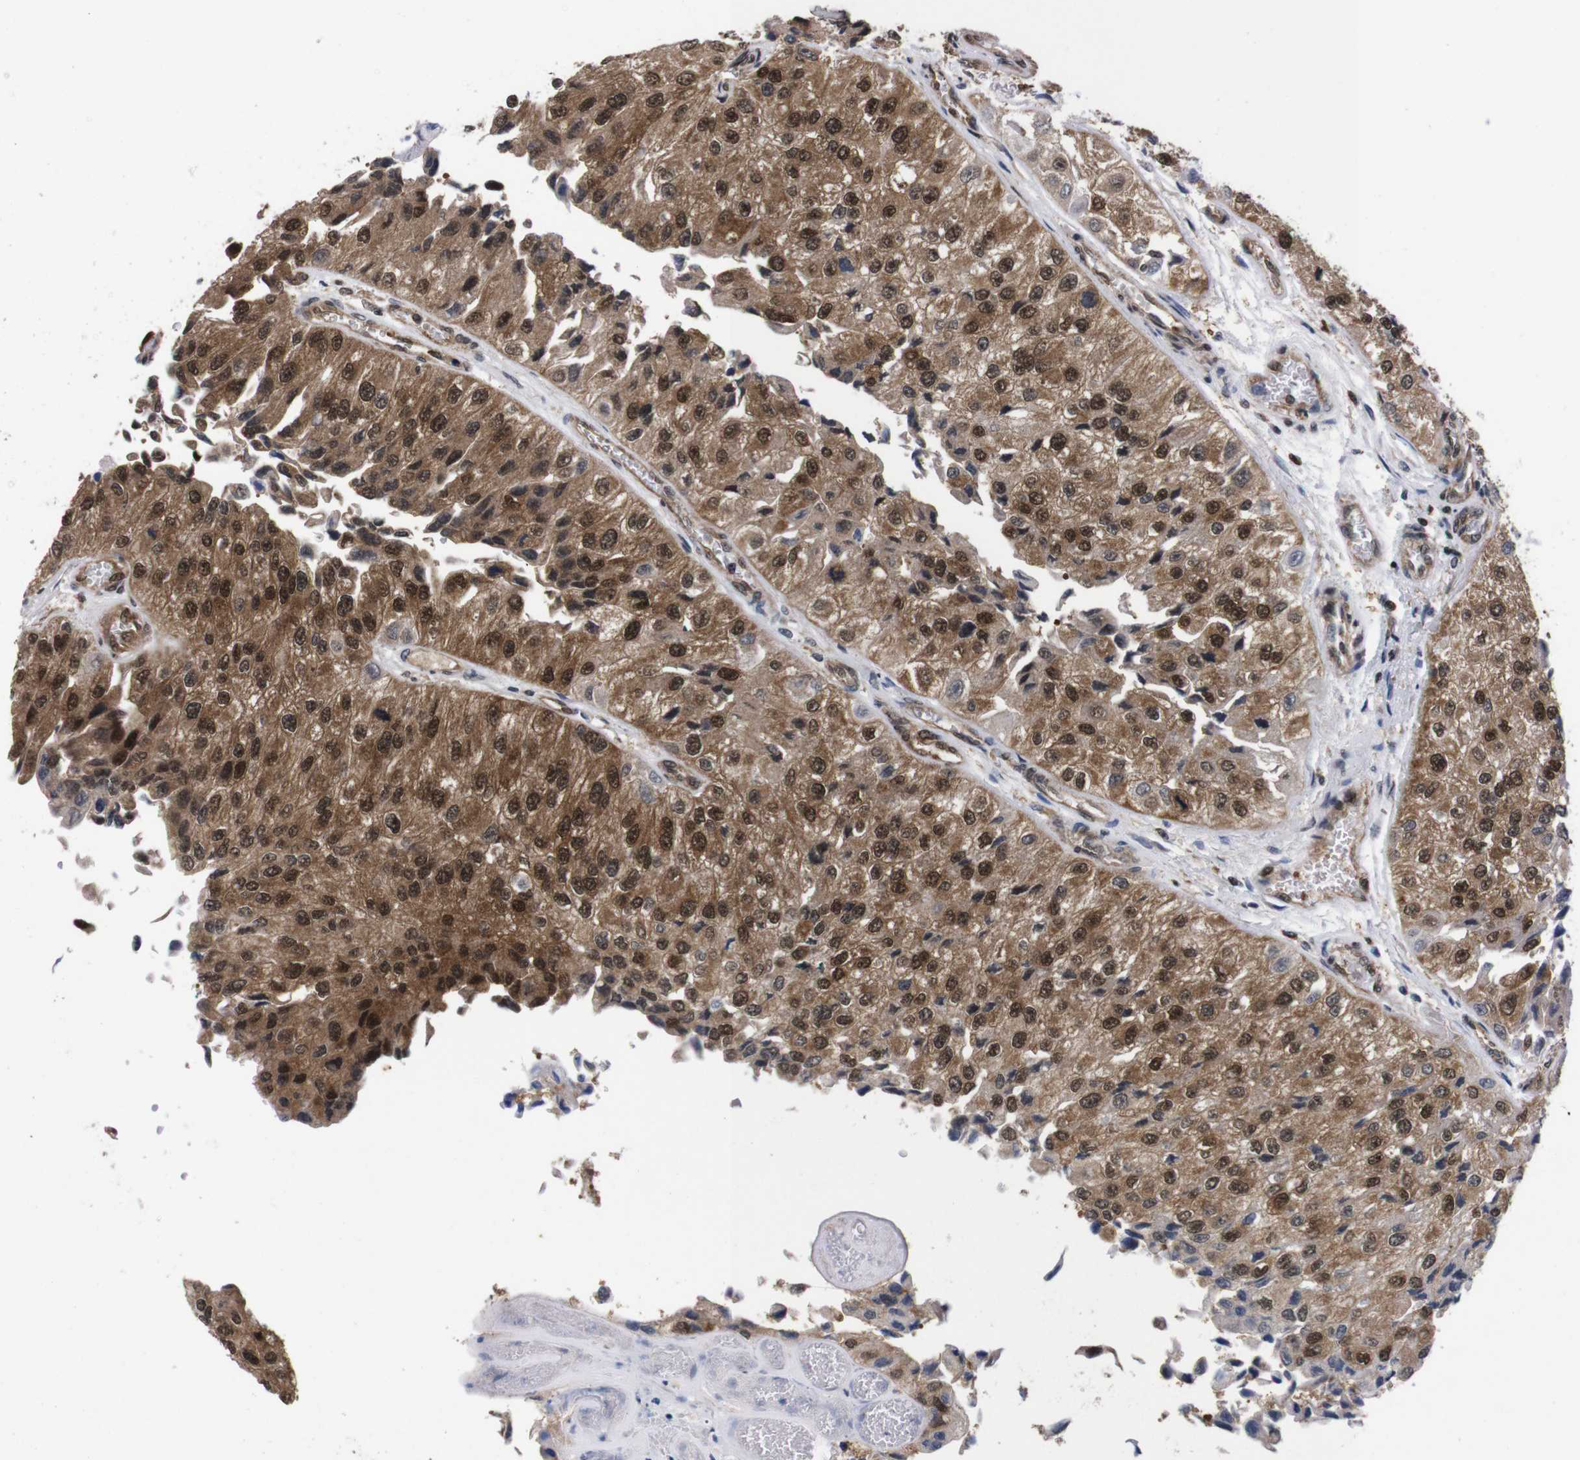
{"staining": {"intensity": "strong", "quantity": ">75%", "location": "cytoplasmic/membranous,nuclear"}, "tissue": "urothelial cancer", "cell_type": "Tumor cells", "image_type": "cancer", "snomed": [{"axis": "morphology", "description": "Urothelial carcinoma, High grade"}, {"axis": "topography", "description": "Kidney"}, {"axis": "topography", "description": "Urinary bladder"}], "caption": "A photomicrograph of urothelial cancer stained for a protein displays strong cytoplasmic/membranous and nuclear brown staining in tumor cells. (IHC, brightfield microscopy, high magnification).", "gene": "UBQLN2", "patient": {"sex": "male", "age": 77}}